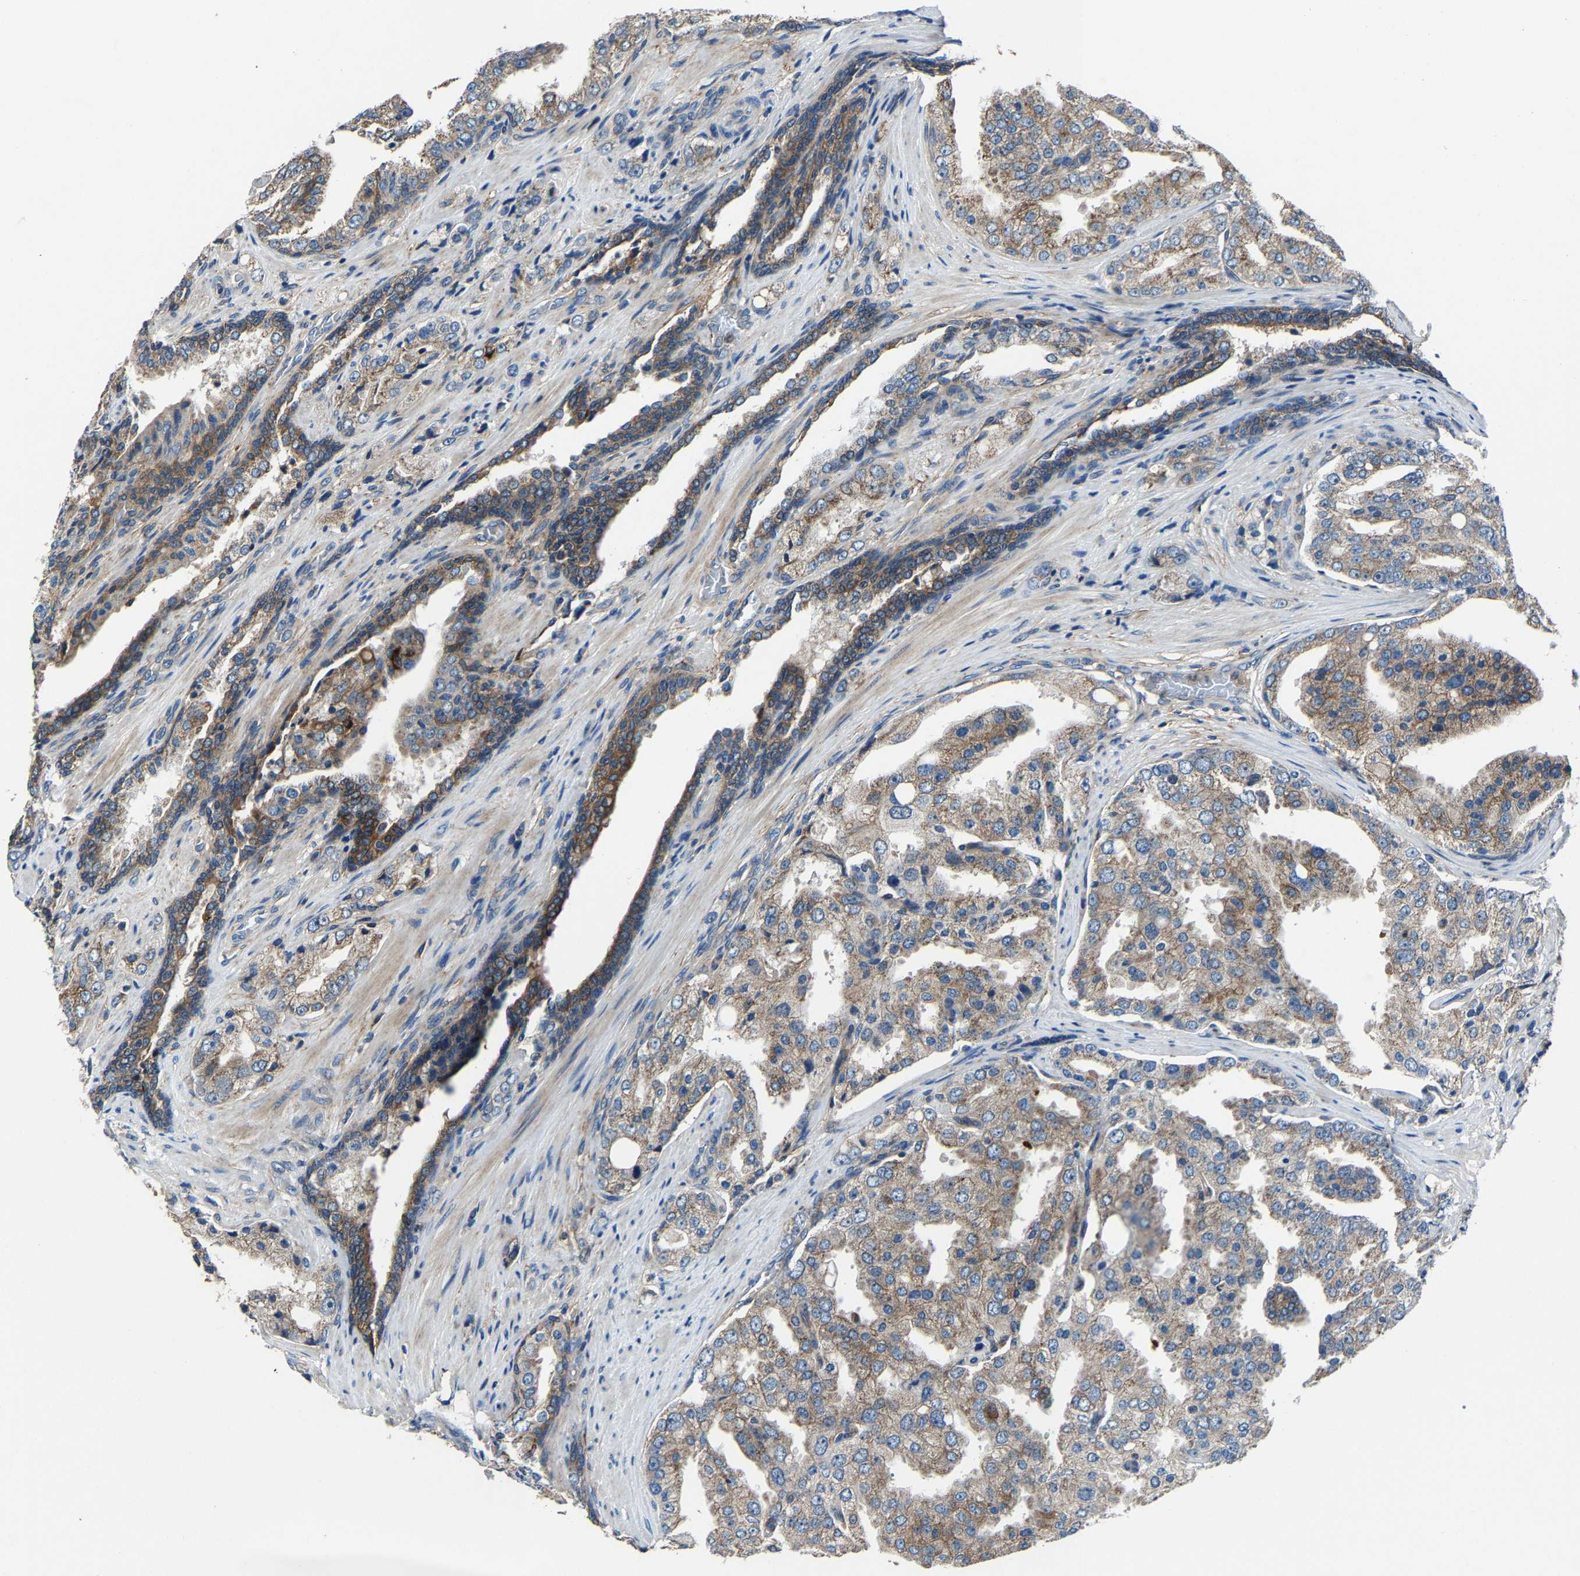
{"staining": {"intensity": "weak", "quantity": ">75%", "location": "cytoplasmic/membranous"}, "tissue": "prostate cancer", "cell_type": "Tumor cells", "image_type": "cancer", "snomed": [{"axis": "morphology", "description": "Adenocarcinoma, High grade"}, {"axis": "topography", "description": "Prostate"}], "caption": "Immunohistochemistry histopathology image of prostate cancer stained for a protein (brown), which shows low levels of weak cytoplasmic/membranous expression in about >75% of tumor cells.", "gene": "KIAA1958", "patient": {"sex": "male", "age": 50}}